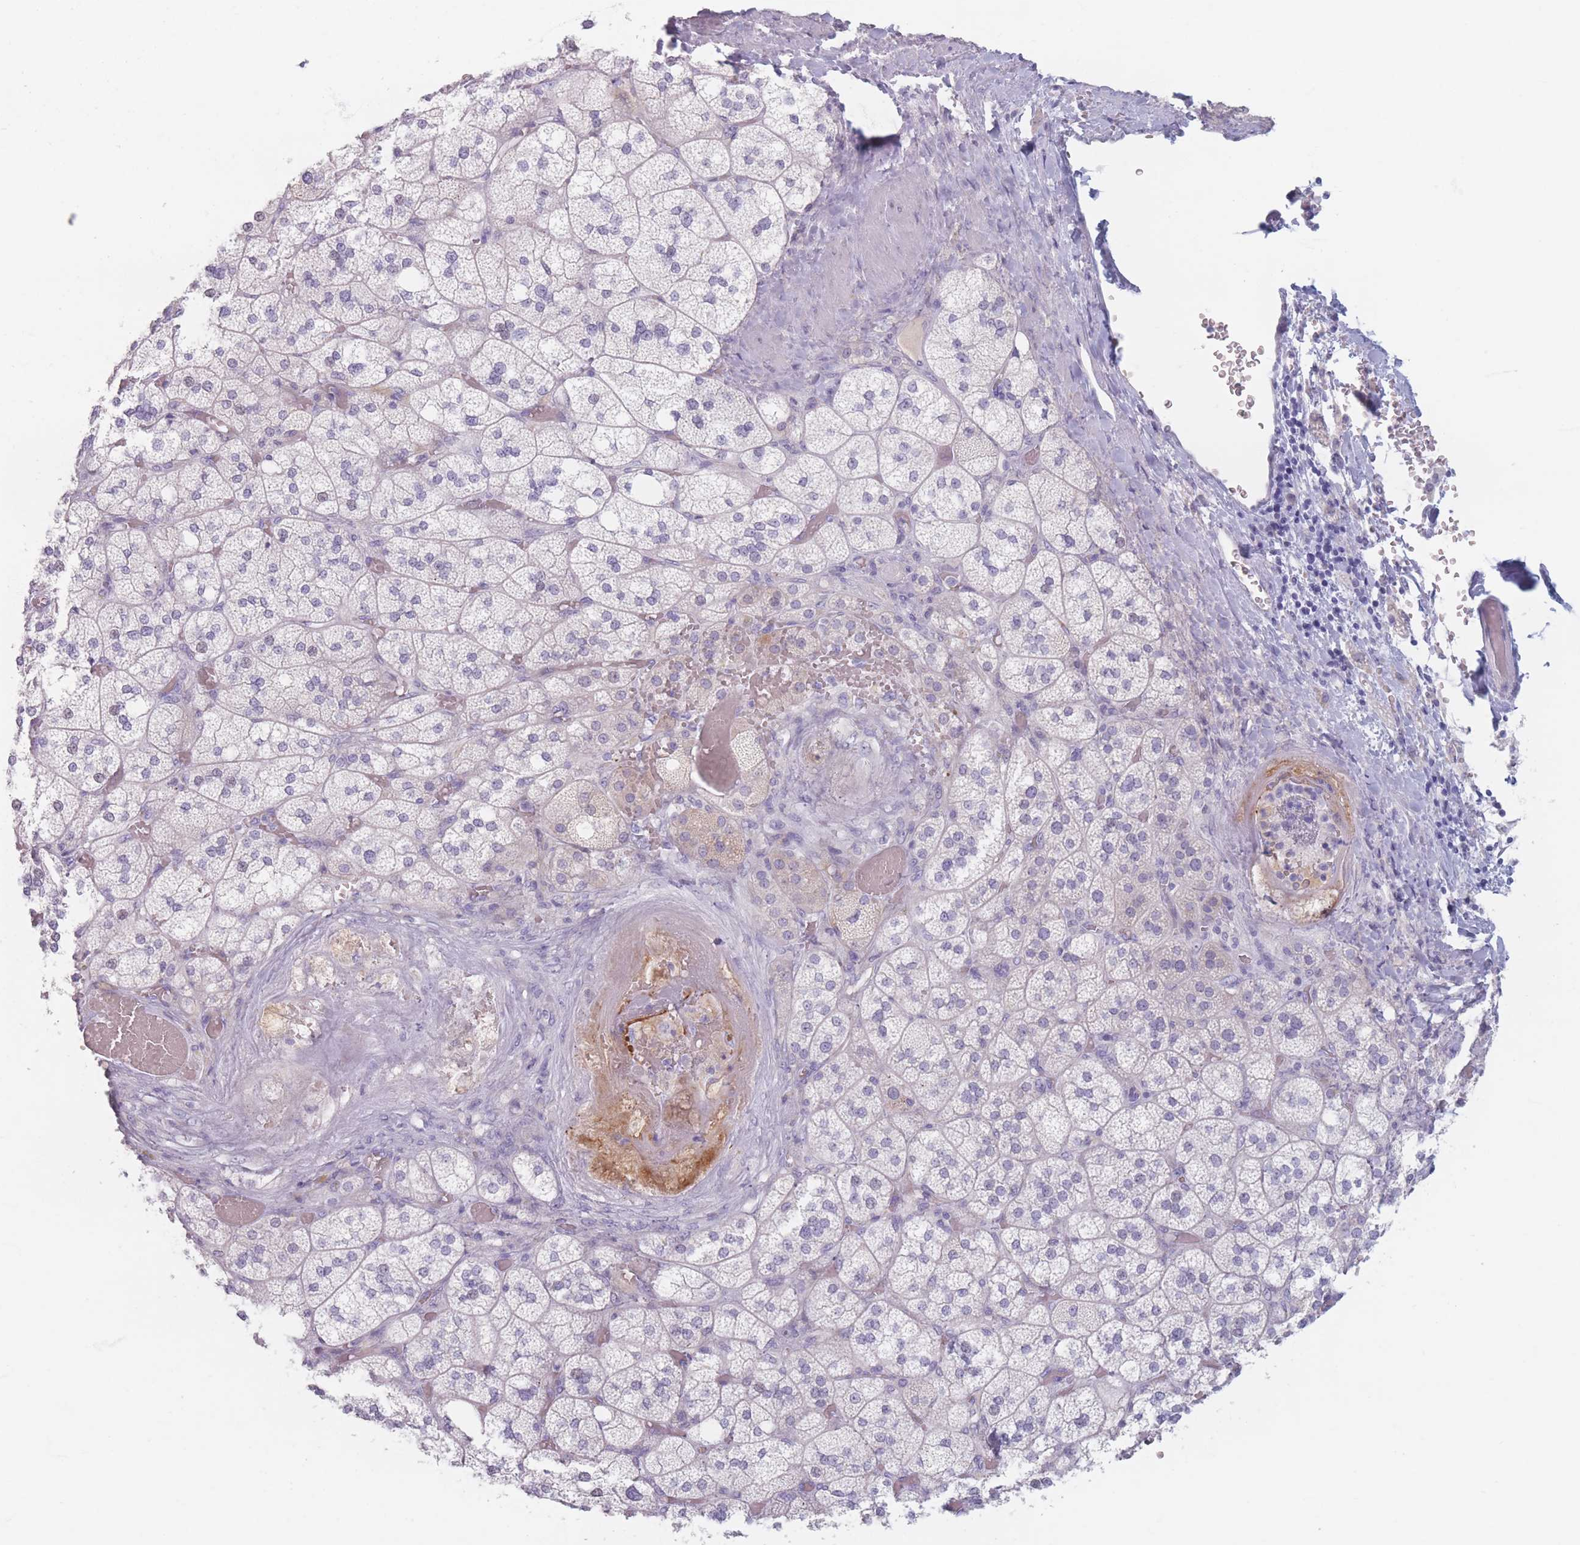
{"staining": {"intensity": "negative", "quantity": "none", "location": "none"}, "tissue": "adrenal gland", "cell_type": "Glandular cells", "image_type": "normal", "snomed": [{"axis": "morphology", "description": "Normal tissue, NOS"}, {"axis": "topography", "description": "Adrenal gland"}], "caption": "The micrograph reveals no significant expression in glandular cells of adrenal gland.", "gene": "PIGM", "patient": {"sex": "male", "age": 61}}